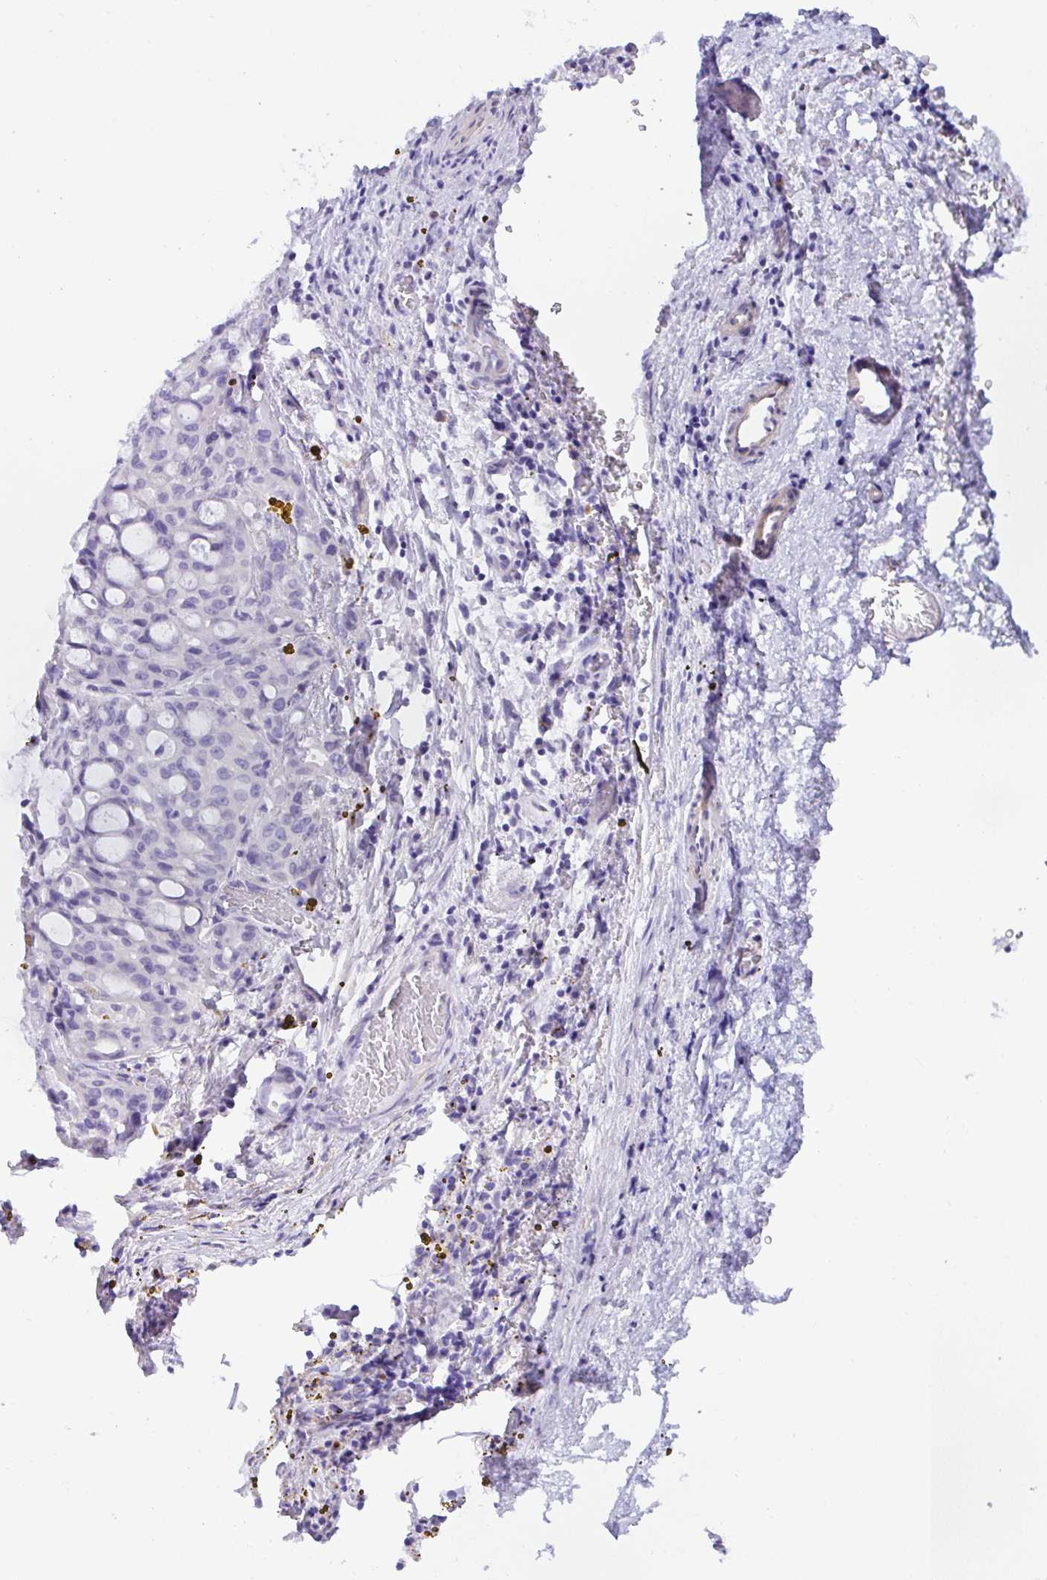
{"staining": {"intensity": "negative", "quantity": "none", "location": "none"}, "tissue": "lung cancer", "cell_type": "Tumor cells", "image_type": "cancer", "snomed": [{"axis": "morphology", "description": "Adenocarcinoma, NOS"}, {"axis": "topography", "description": "Lung"}], "caption": "Protein analysis of adenocarcinoma (lung) exhibits no significant expression in tumor cells. (DAB IHC, high magnification).", "gene": "MED11", "patient": {"sex": "female", "age": 44}}